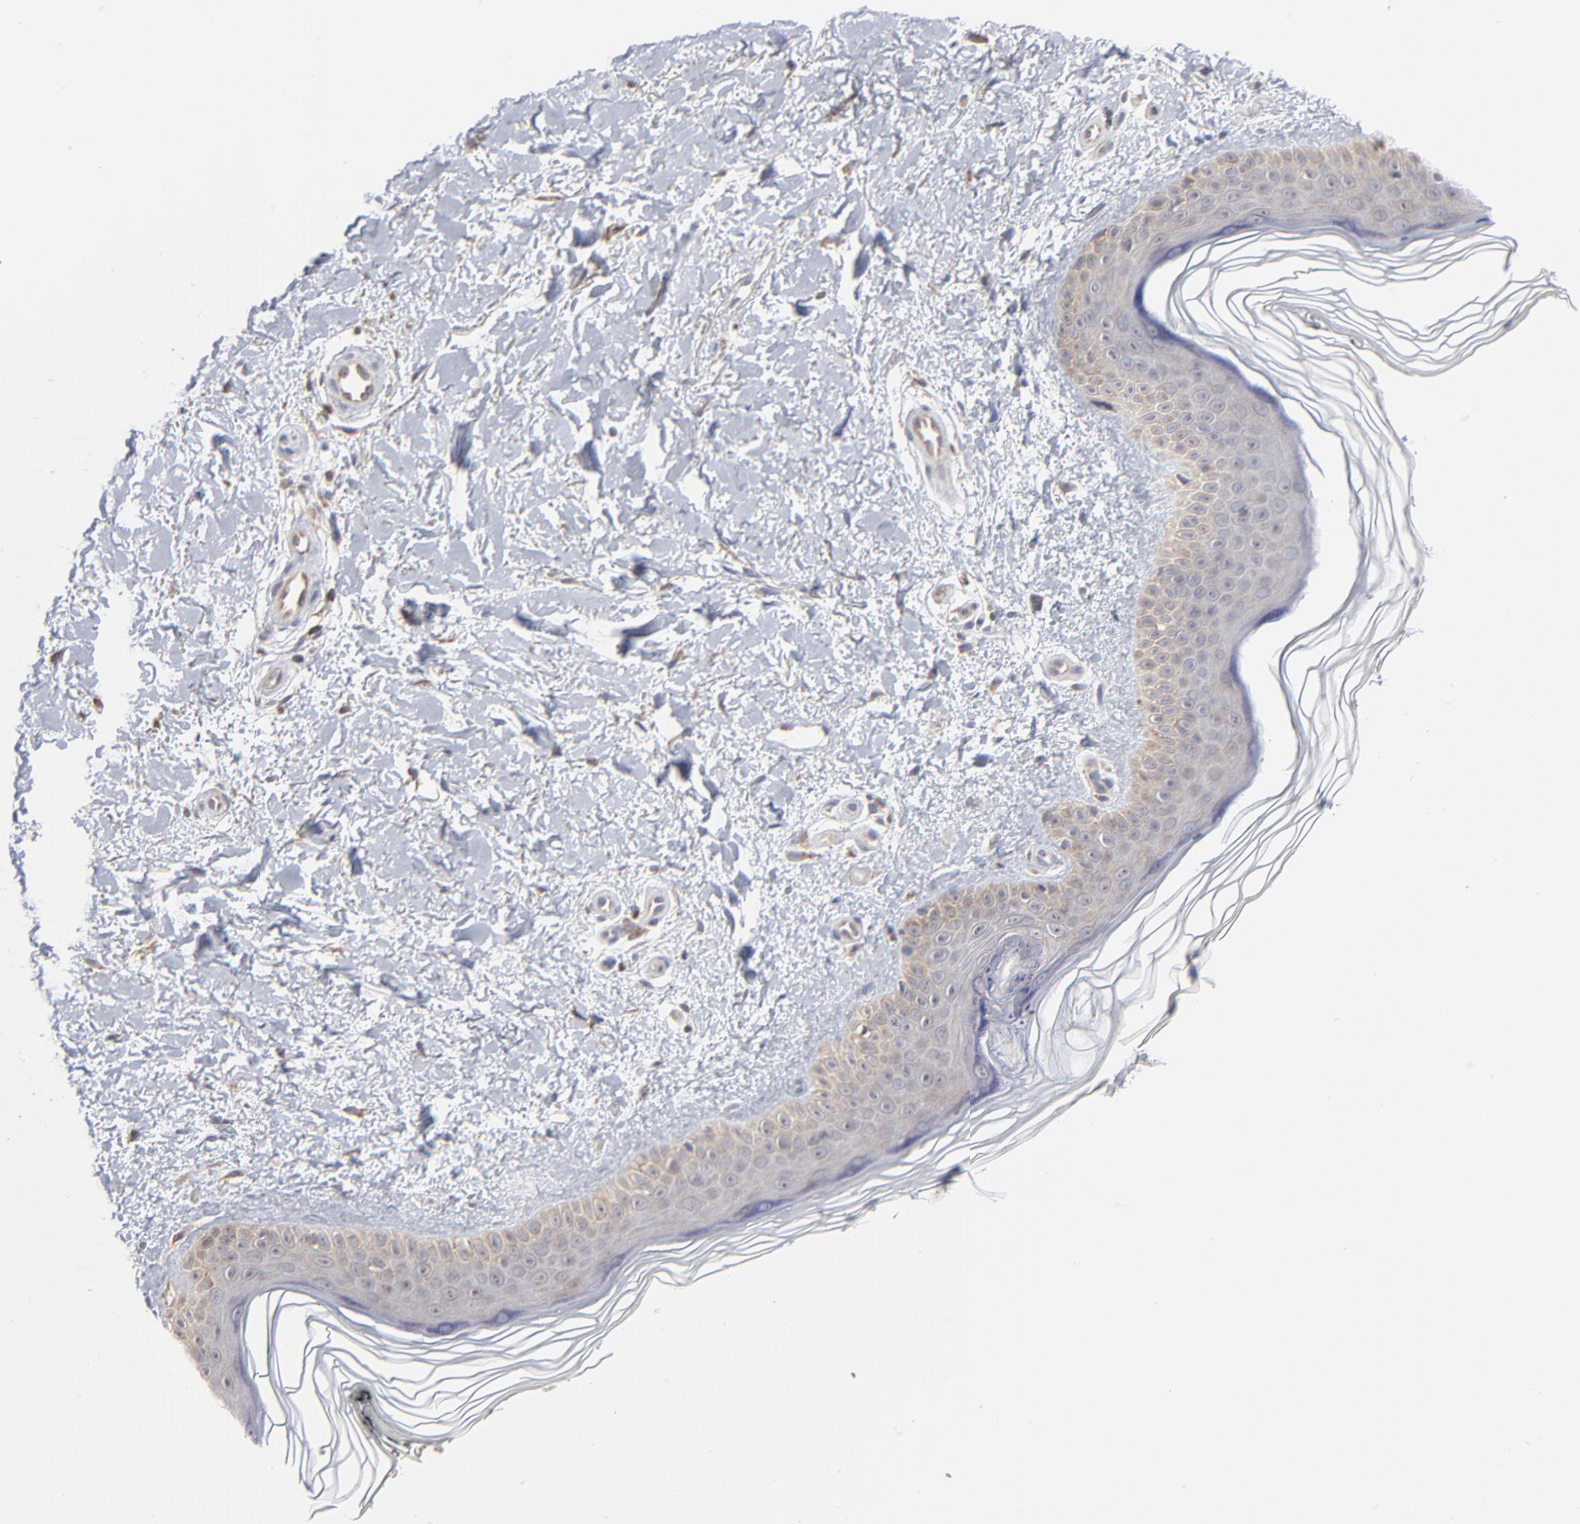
{"staining": {"intensity": "weak", "quantity": "25%-75%", "location": "cytoplasmic/membranous"}, "tissue": "skin", "cell_type": "Fibroblasts", "image_type": "normal", "snomed": [{"axis": "morphology", "description": "Normal tissue, NOS"}, {"axis": "topography", "description": "Skin"}], "caption": "A histopathology image of skin stained for a protein shows weak cytoplasmic/membranous brown staining in fibroblasts.", "gene": "RNF213", "patient": {"sex": "female", "age": 19}}